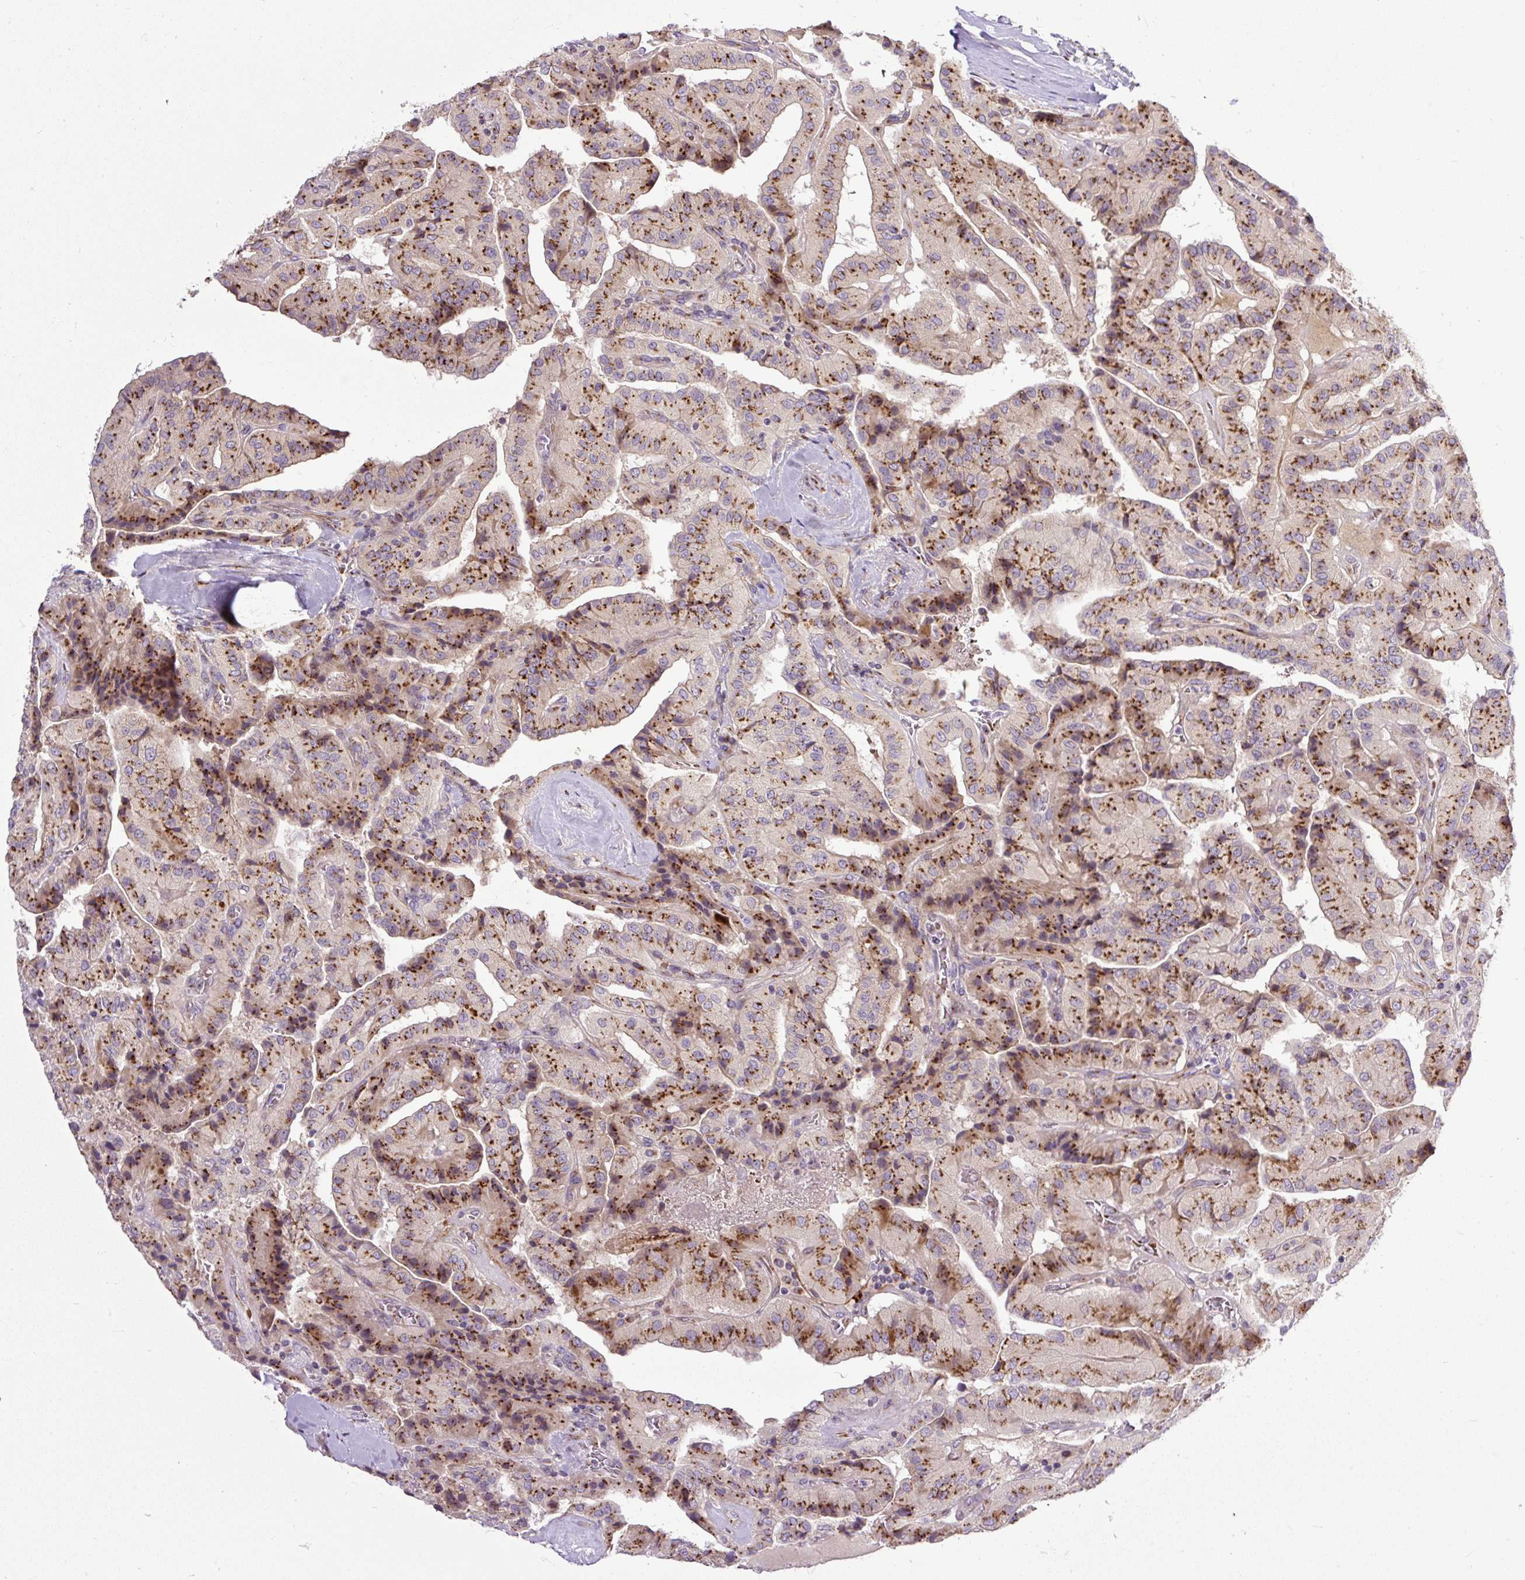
{"staining": {"intensity": "strong", "quantity": ">75%", "location": "cytoplasmic/membranous"}, "tissue": "thyroid cancer", "cell_type": "Tumor cells", "image_type": "cancer", "snomed": [{"axis": "morphology", "description": "Normal tissue, NOS"}, {"axis": "morphology", "description": "Papillary adenocarcinoma, NOS"}, {"axis": "topography", "description": "Thyroid gland"}], "caption": "Protein expression analysis of thyroid papillary adenocarcinoma displays strong cytoplasmic/membranous staining in approximately >75% of tumor cells.", "gene": "MSMP", "patient": {"sex": "female", "age": 59}}